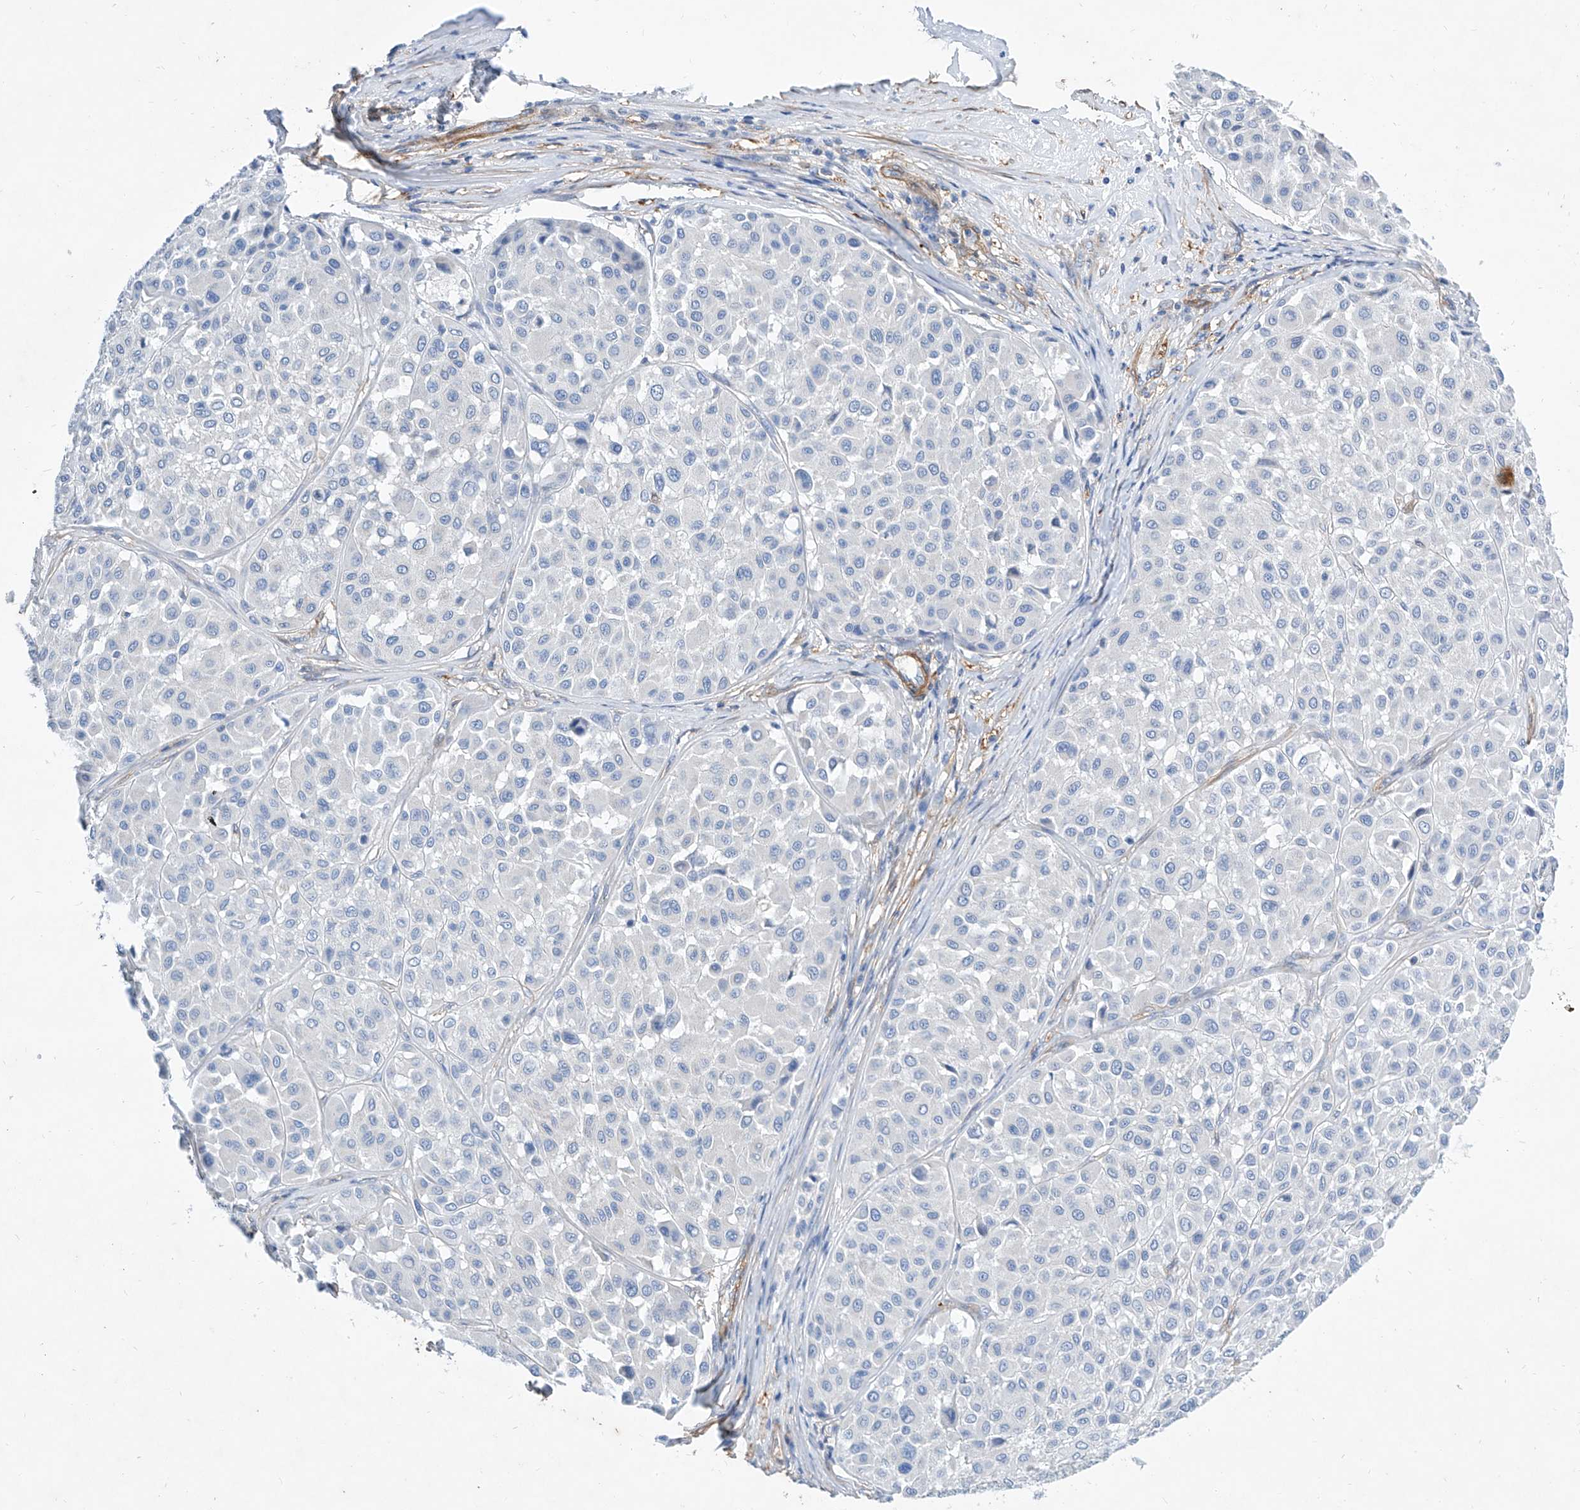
{"staining": {"intensity": "negative", "quantity": "none", "location": "none"}, "tissue": "melanoma", "cell_type": "Tumor cells", "image_type": "cancer", "snomed": [{"axis": "morphology", "description": "Malignant melanoma, Metastatic site"}, {"axis": "topography", "description": "Soft tissue"}], "caption": "Malignant melanoma (metastatic site) was stained to show a protein in brown. There is no significant staining in tumor cells.", "gene": "TAS2R60", "patient": {"sex": "male", "age": 41}}